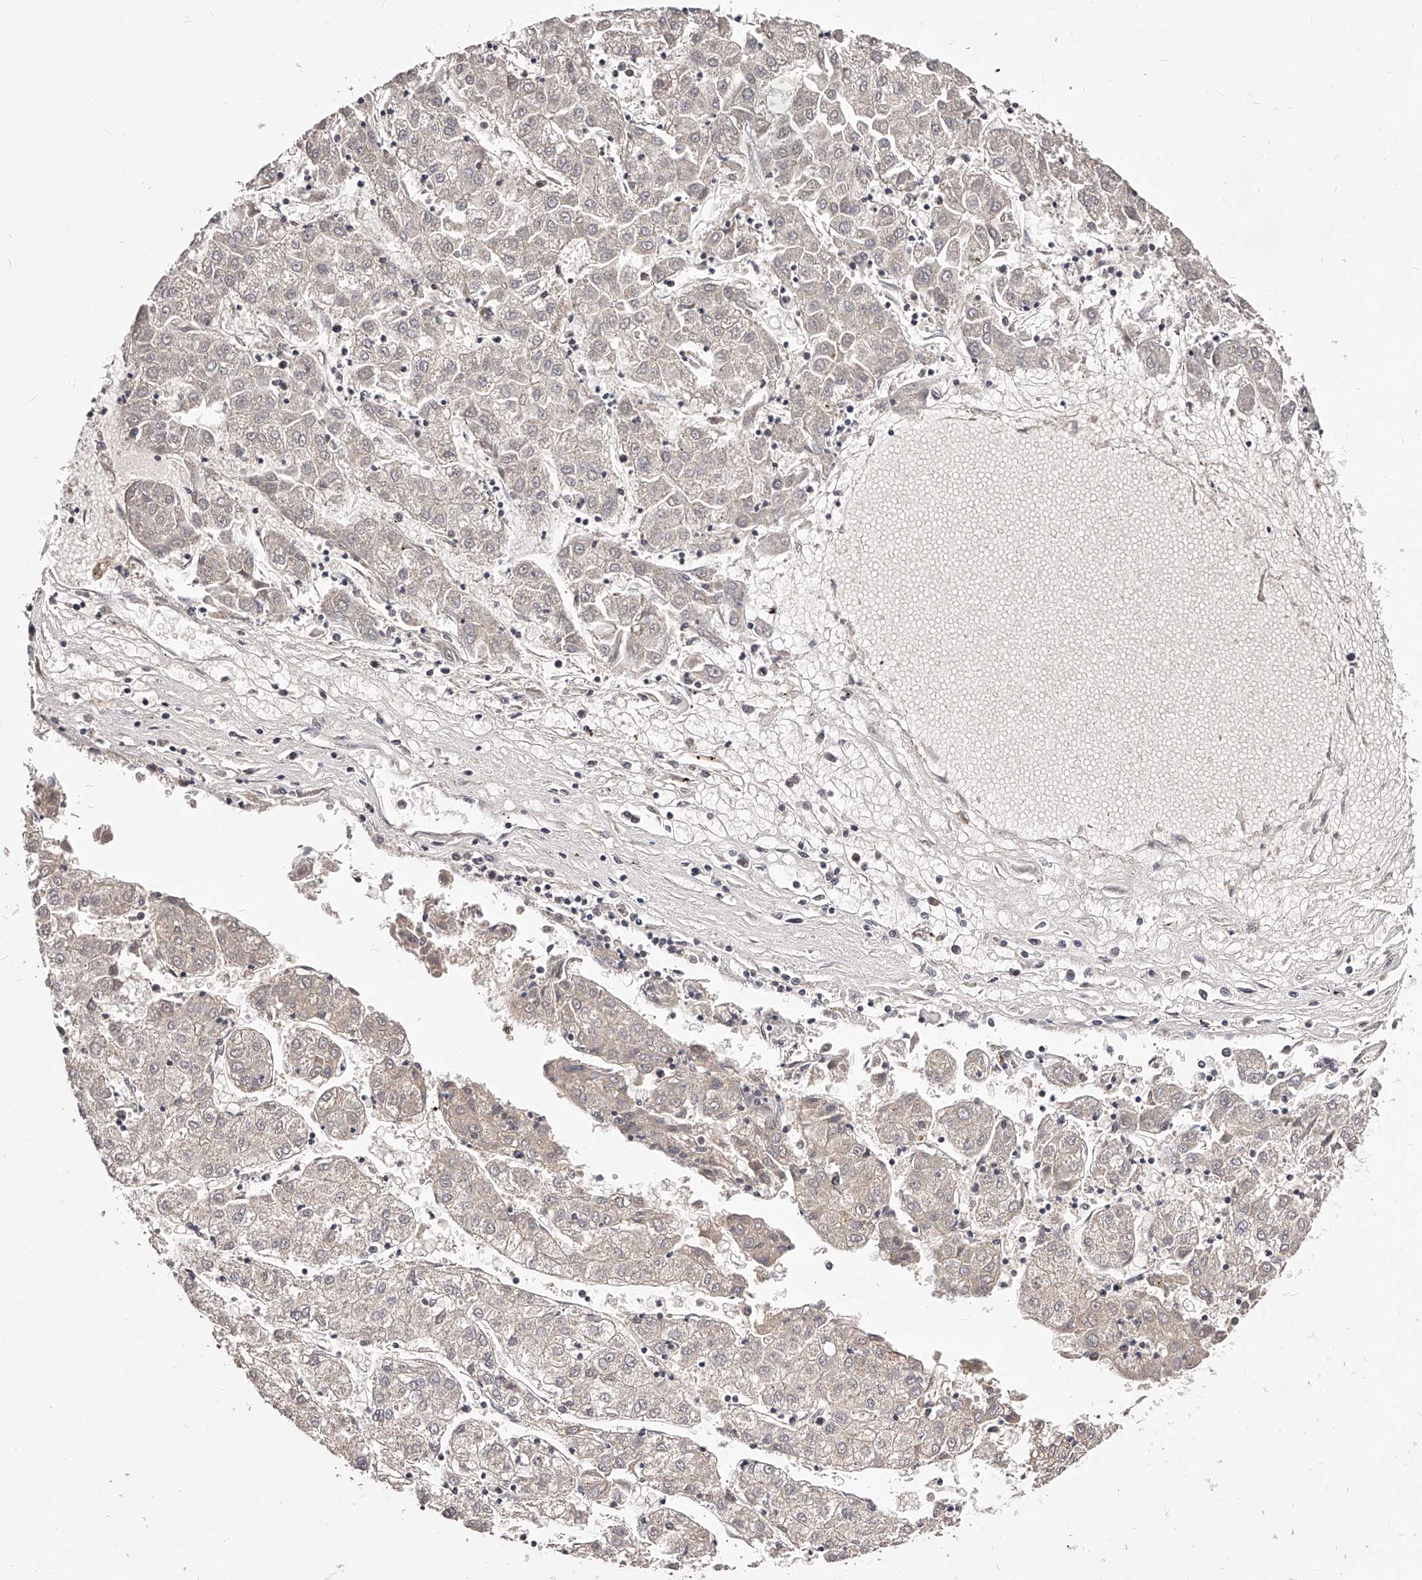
{"staining": {"intensity": "negative", "quantity": "none", "location": "none"}, "tissue": "liver cancer", "cell_type": "Tumor cells", "image_type": "cancer", "snomed": [{"axis": "morphology", "description": "Carcinoma, Hepatocellular, NOS"}, {"axis": "topography", "description": "Liver"}], "caption": "Human liver cancer (hepatocellular carcinoma) stained for a protein using immunohistochemistry (IHC) demonstrates no expression in tumor cells.", "gene": "PHACTR1", "patient": {"sex": "male", "age": 72}}